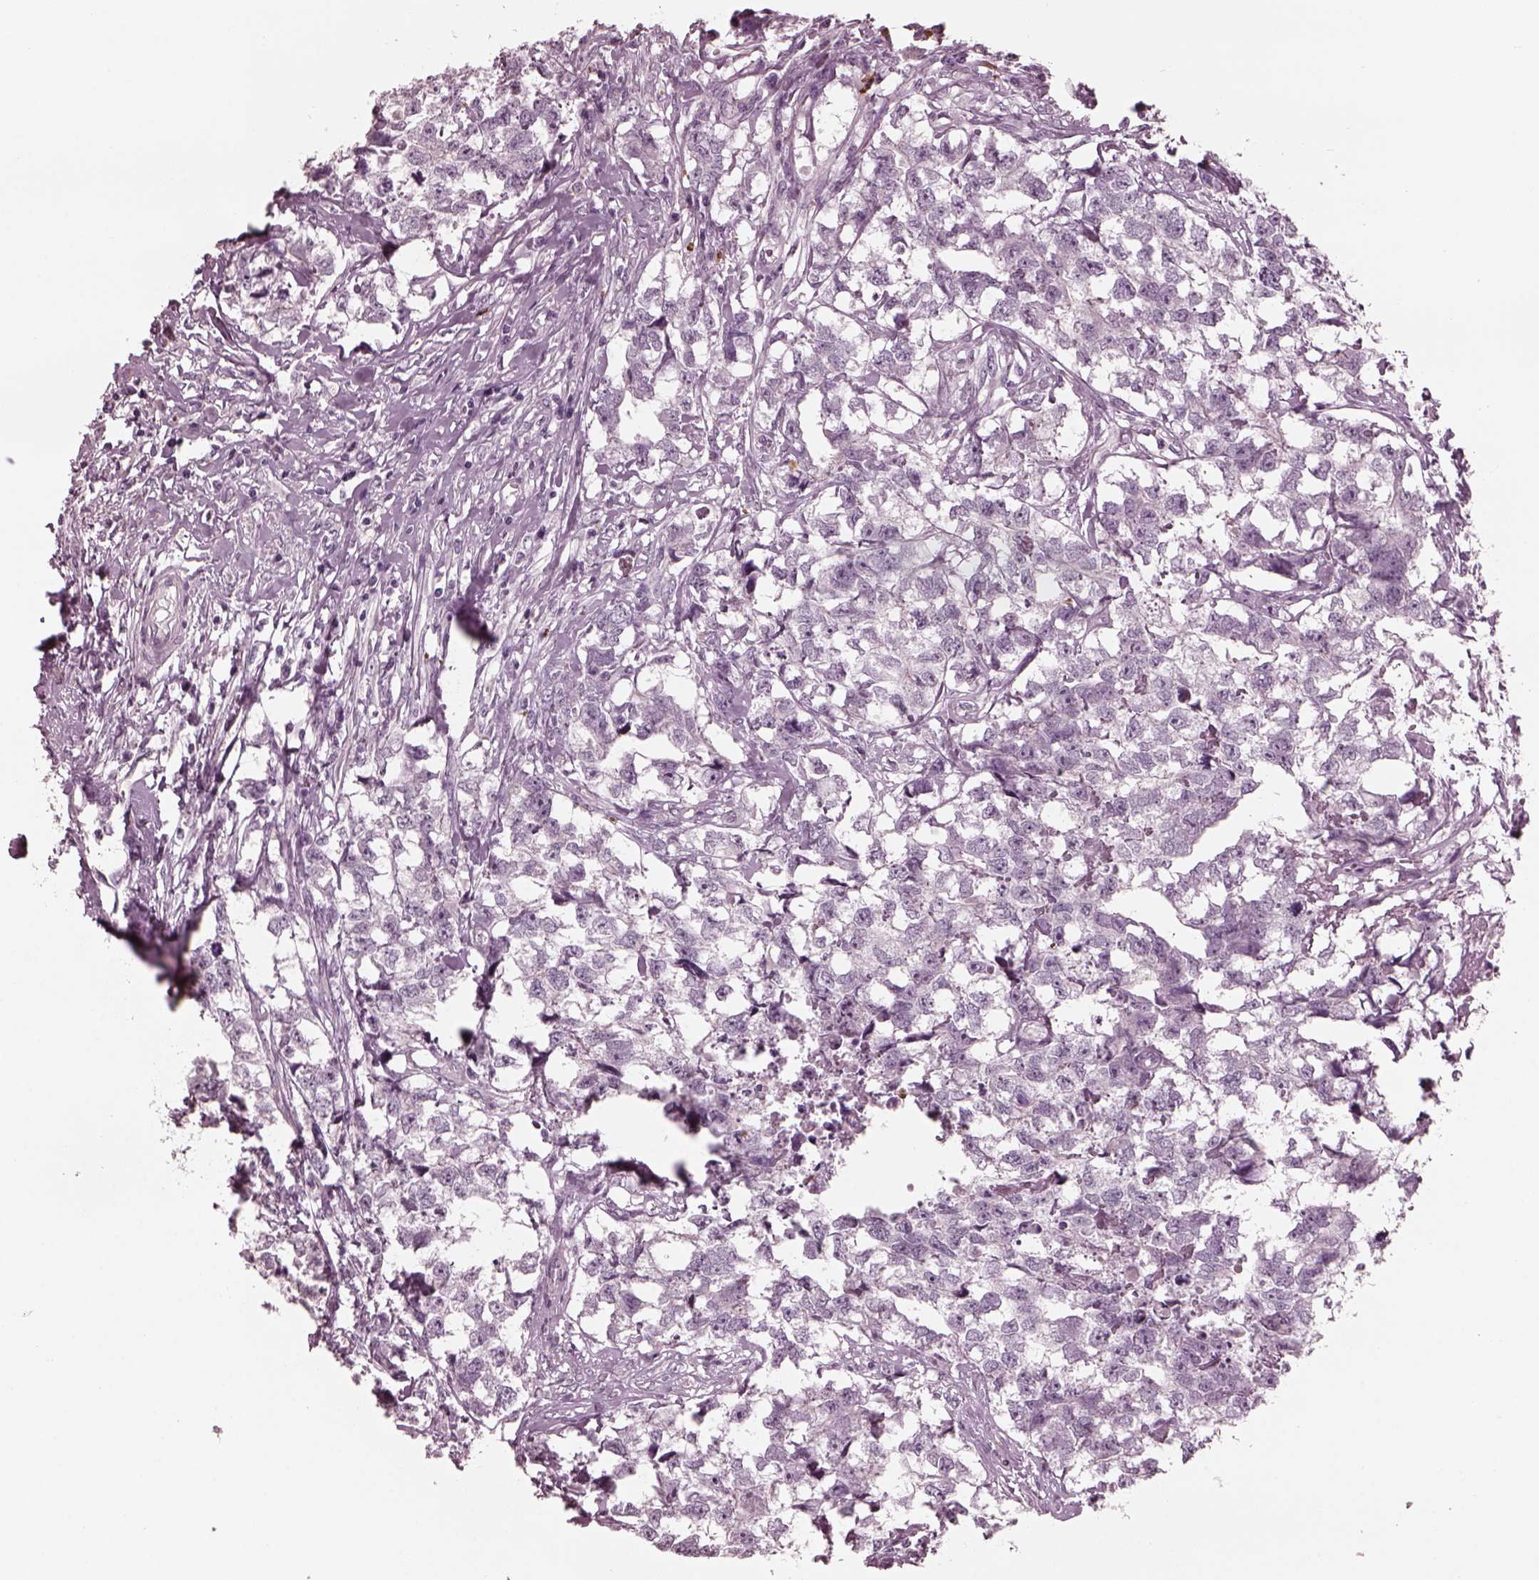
{"staining": {"intensity": "negative", "quantity": "none", "location": "none"}, "tissue": "testis cancer", "cell_type": "Tumor cells", "image_type": "cancer", "snomed": [{"axis": "morphology", "description": "Carcinoma, Embryonal, NOS"}, {"axis": "morphology", "description": "Teratoma, malignant, NOS"}, {"axis": "topography", "description": "Testis"}], "caption": "IHC photomicrograph of testis cancer stained for a protein (brown), which exhibits no positivity in tumor cells.", "gene": "YY2", "patient": {"sex": "male", "age": 44}}